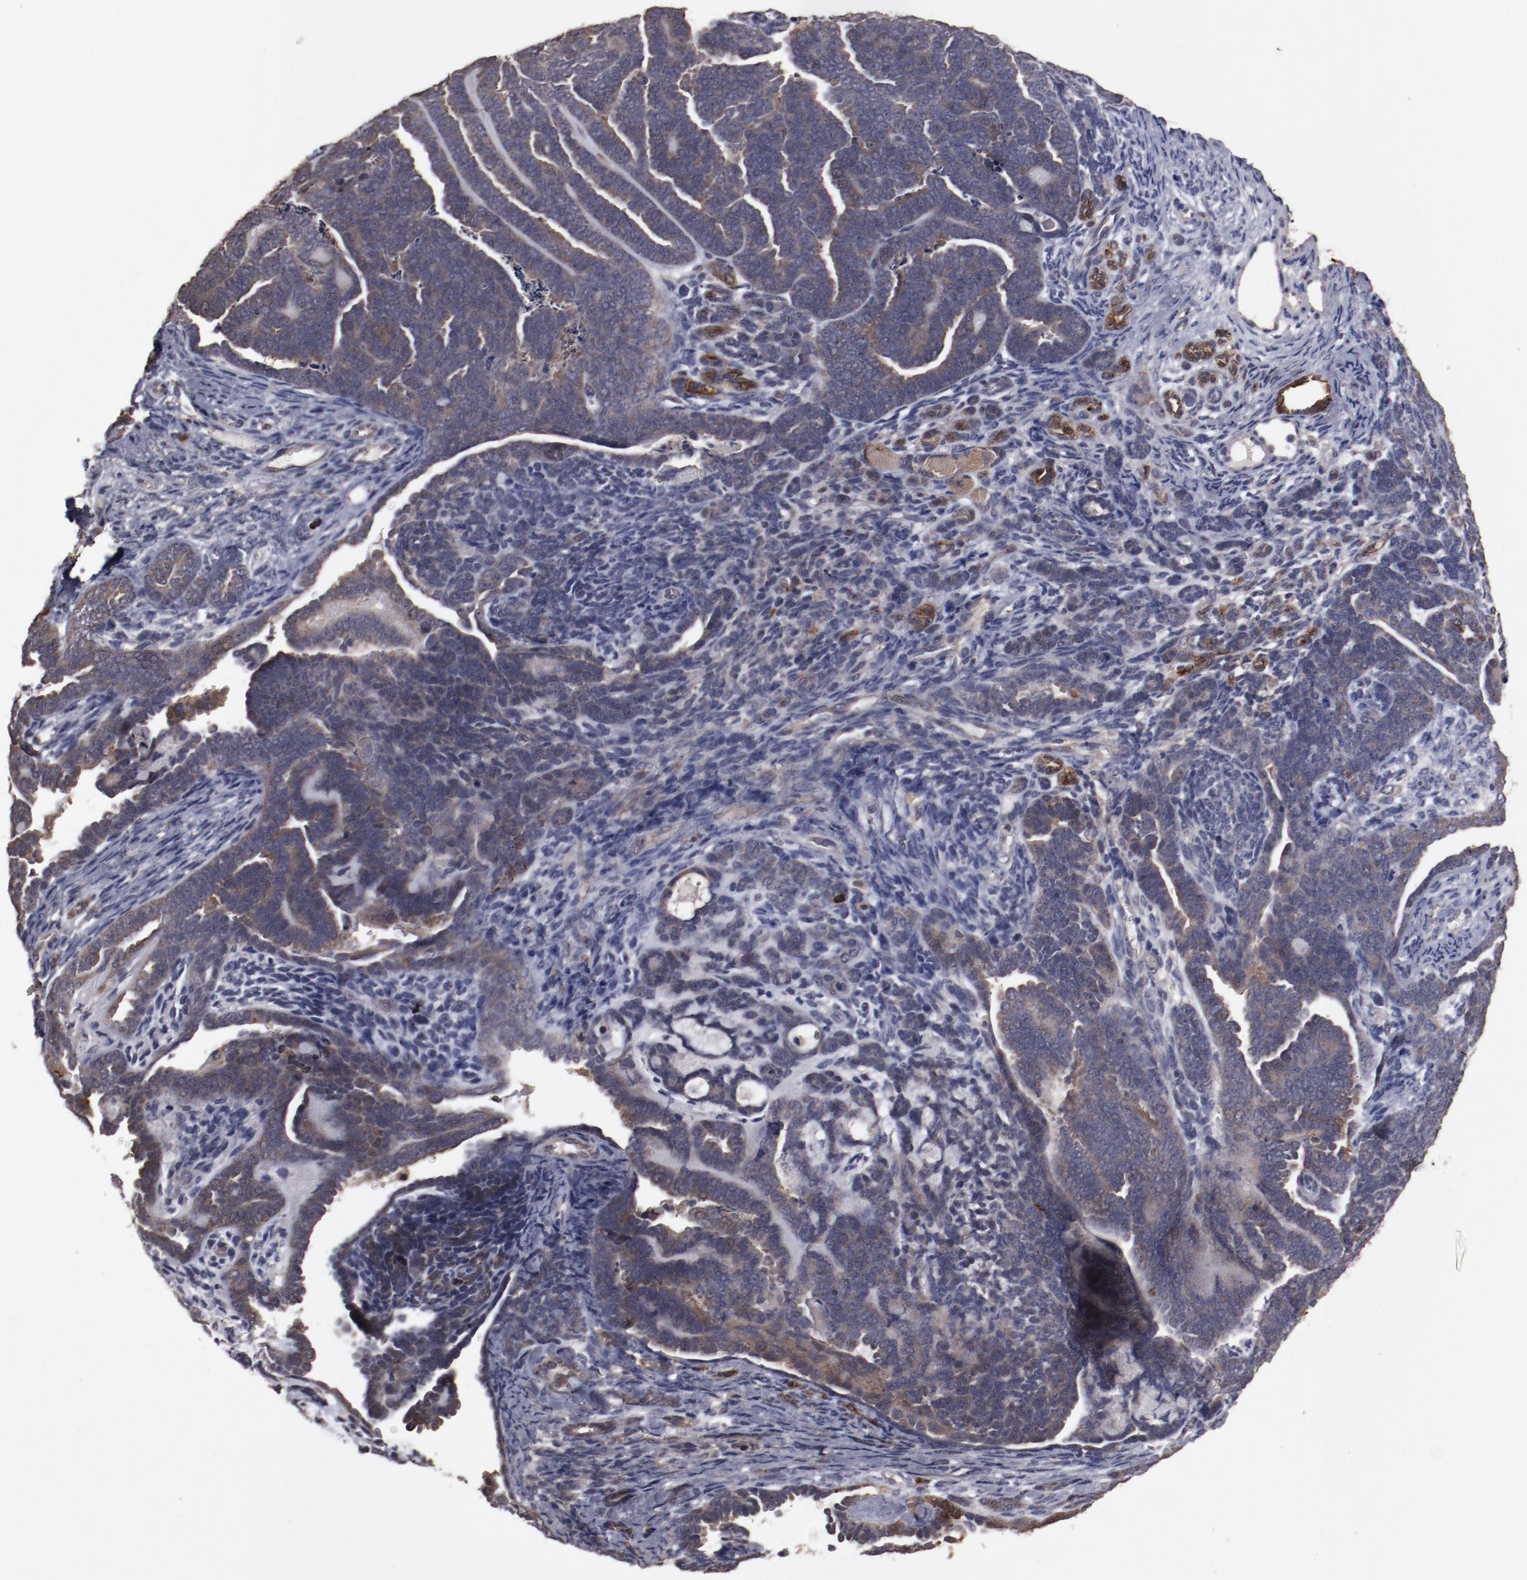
{"staining": {"intensity": "weak", "quantity": ">75%", "location": "cytoplasmic/membranous"}, "tissue": "endometrial cancer", "cell_type": "Tumor cells", "image_type": "cancer", "snomed": [{"axis": "morphology", "description": "Neoplasm, malignant, NOS"}, {"axis": "topography", "description": "Endometrium"}], "caption": "The immunohistochemical stain labels weak cytoplasmic/membranous expression in tumor cells of malignant neoplasm (endometrial) tissue.", "gene": "LRRC75B", "patient": {"sex": "female", "age": 74}}